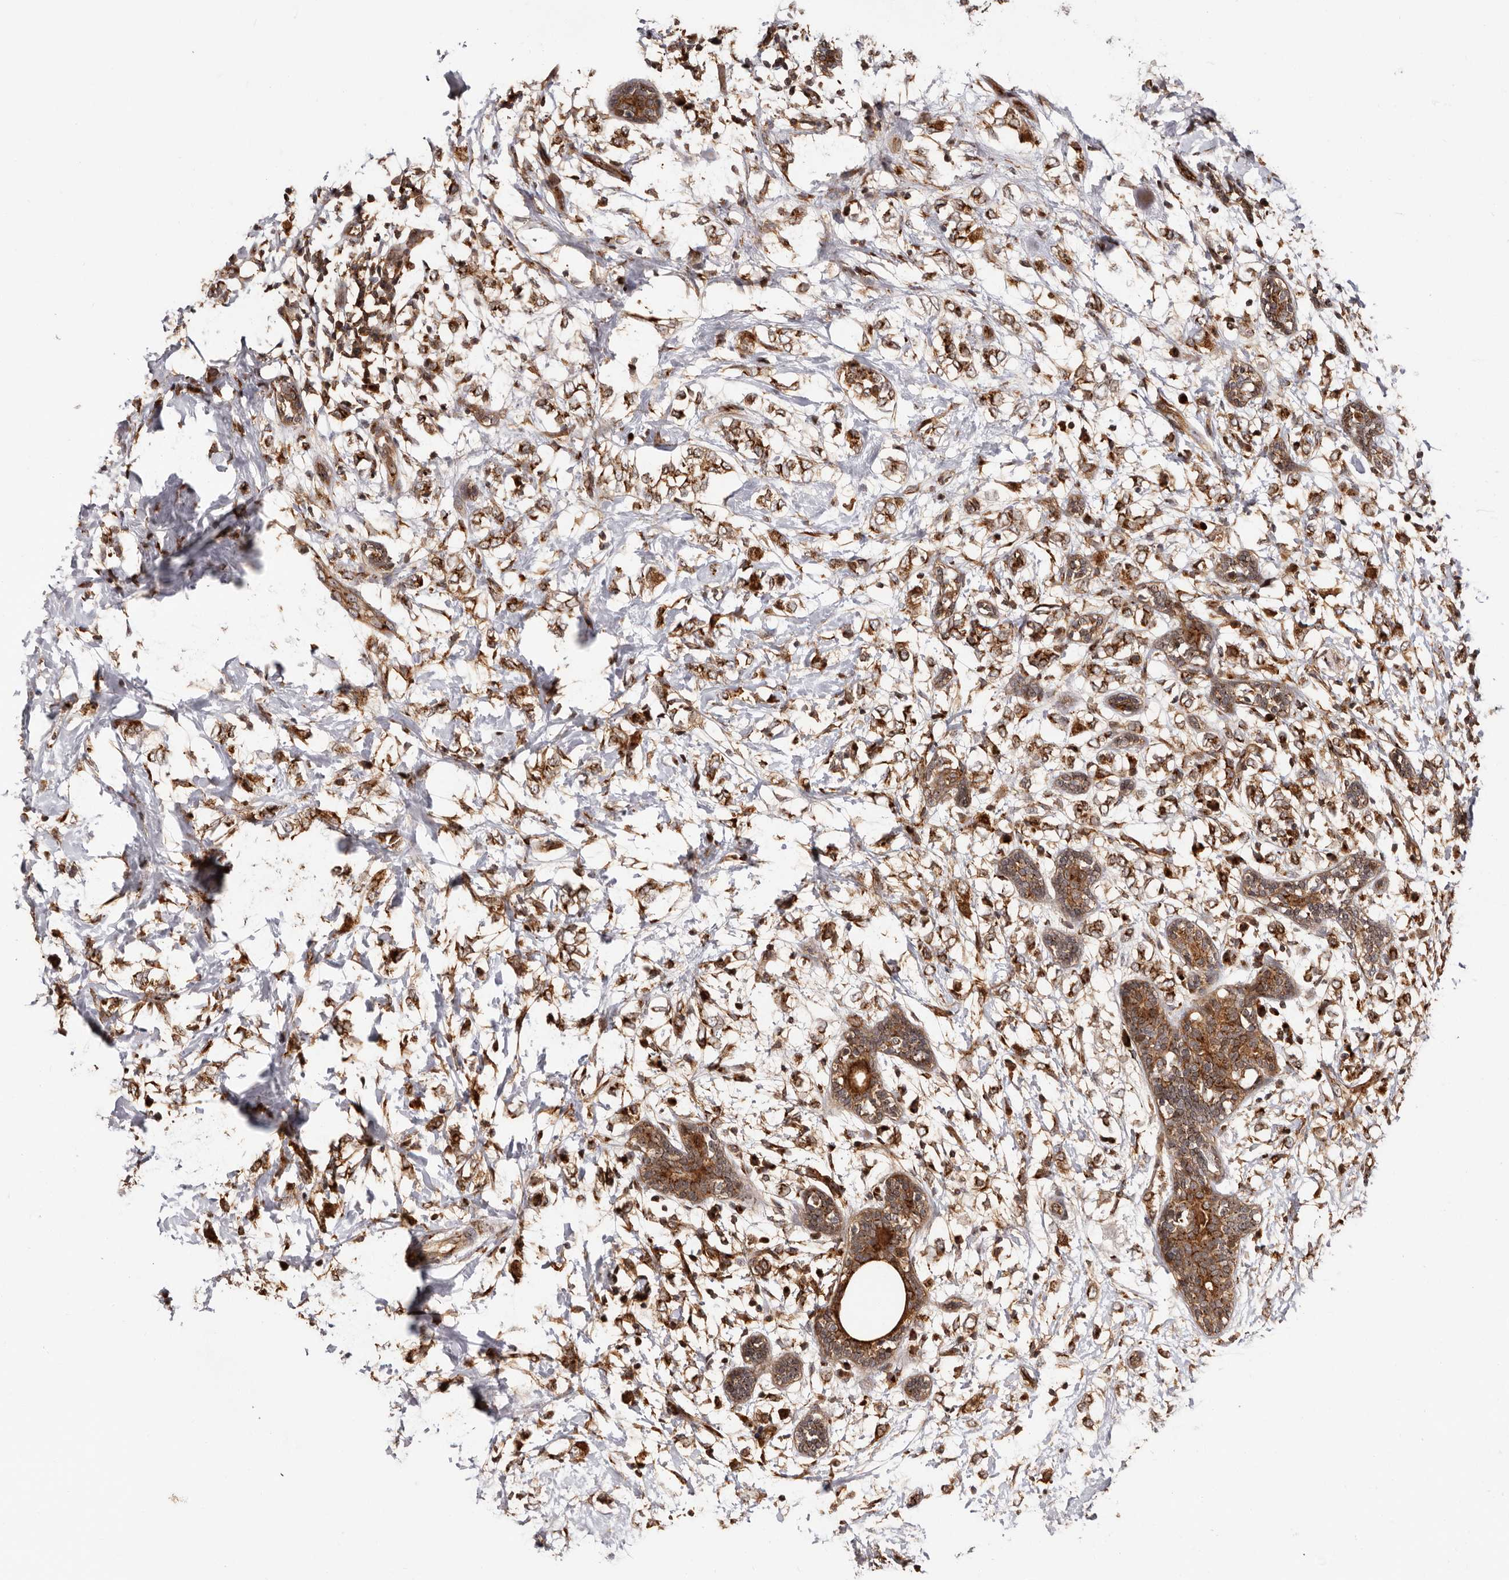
{"staining": {"intensity": "strong", "quantity": ">75%", "location": "cytoplasmic/membranous"}, "tissue": "breast cancer", "cell_type": "Tumor cells", "image_type": "cancer", "snomed": [{"axis": "morphology", "description": "Normal tissue, NOS"}, {"axis": "morphology", "description": "Lobular carcinoma"}, {"axis": "topography", "description": "Breast"}], "caption": "Lobular carcinoma (breast) tissue shows strong cytoplasmic/membranous staining in approximately >75% of tumor cells, visualized by immunohistochemistry. (DAB = brown stain, brightfield microscopy at high magnification).", "gene": "GPR27", "patient": {"sex": "female", "age": 47}}